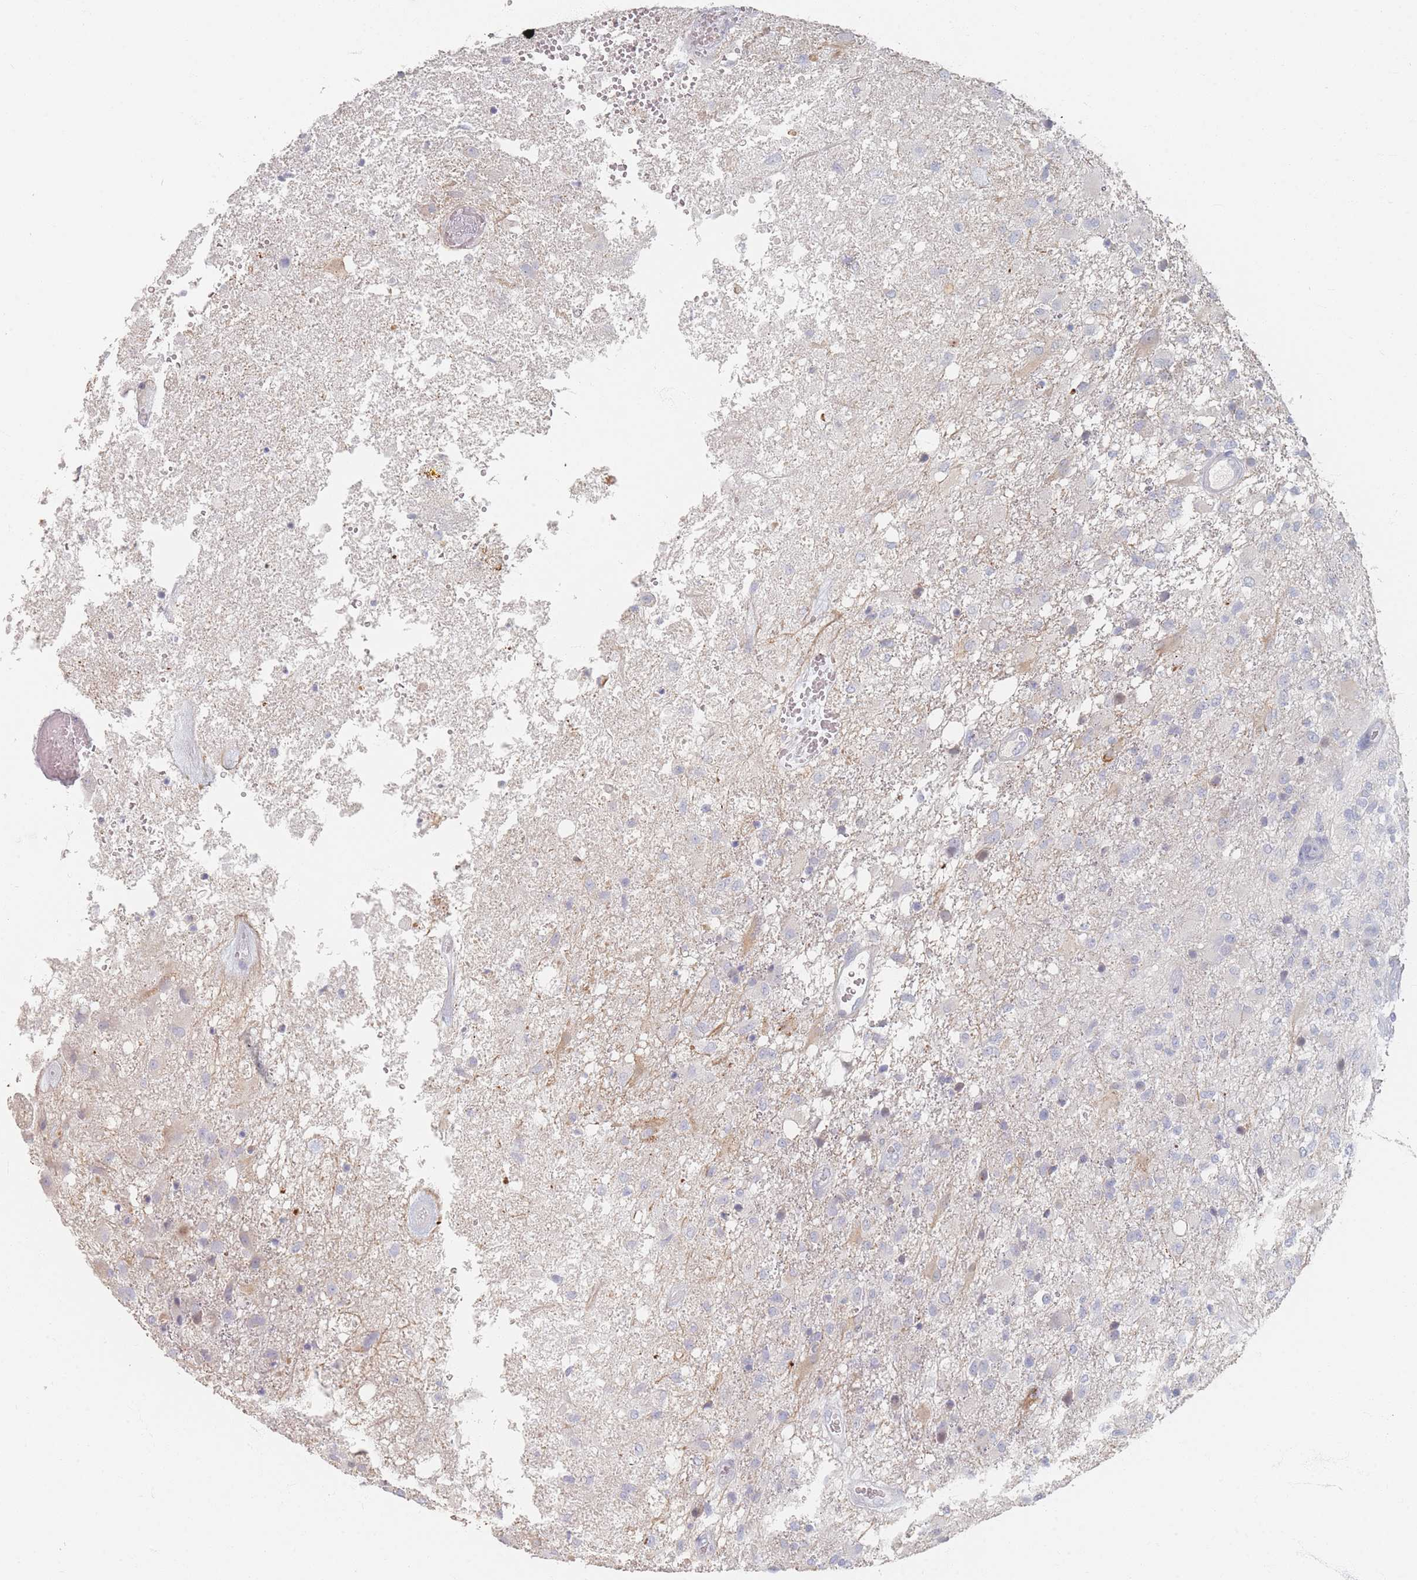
{"staining": {"intensity": "weak", "quantity": "<25%", "location": "cytoplasmic/membranous"}, "tissue": "glioma", "cell_type": "Tumor cells", "image_type": "cancer", "snomed": [{"axis": "morphology", "description": "Glioma, malignant, High grade"}, {"axis": "topography", "description": "Brain"}], "caption": "This is an immunohistochemistry image of human glioma. There is no staining in tumor cells.", "gene": "HELZ2", "patient": {"sex": "female", "age": 74}}